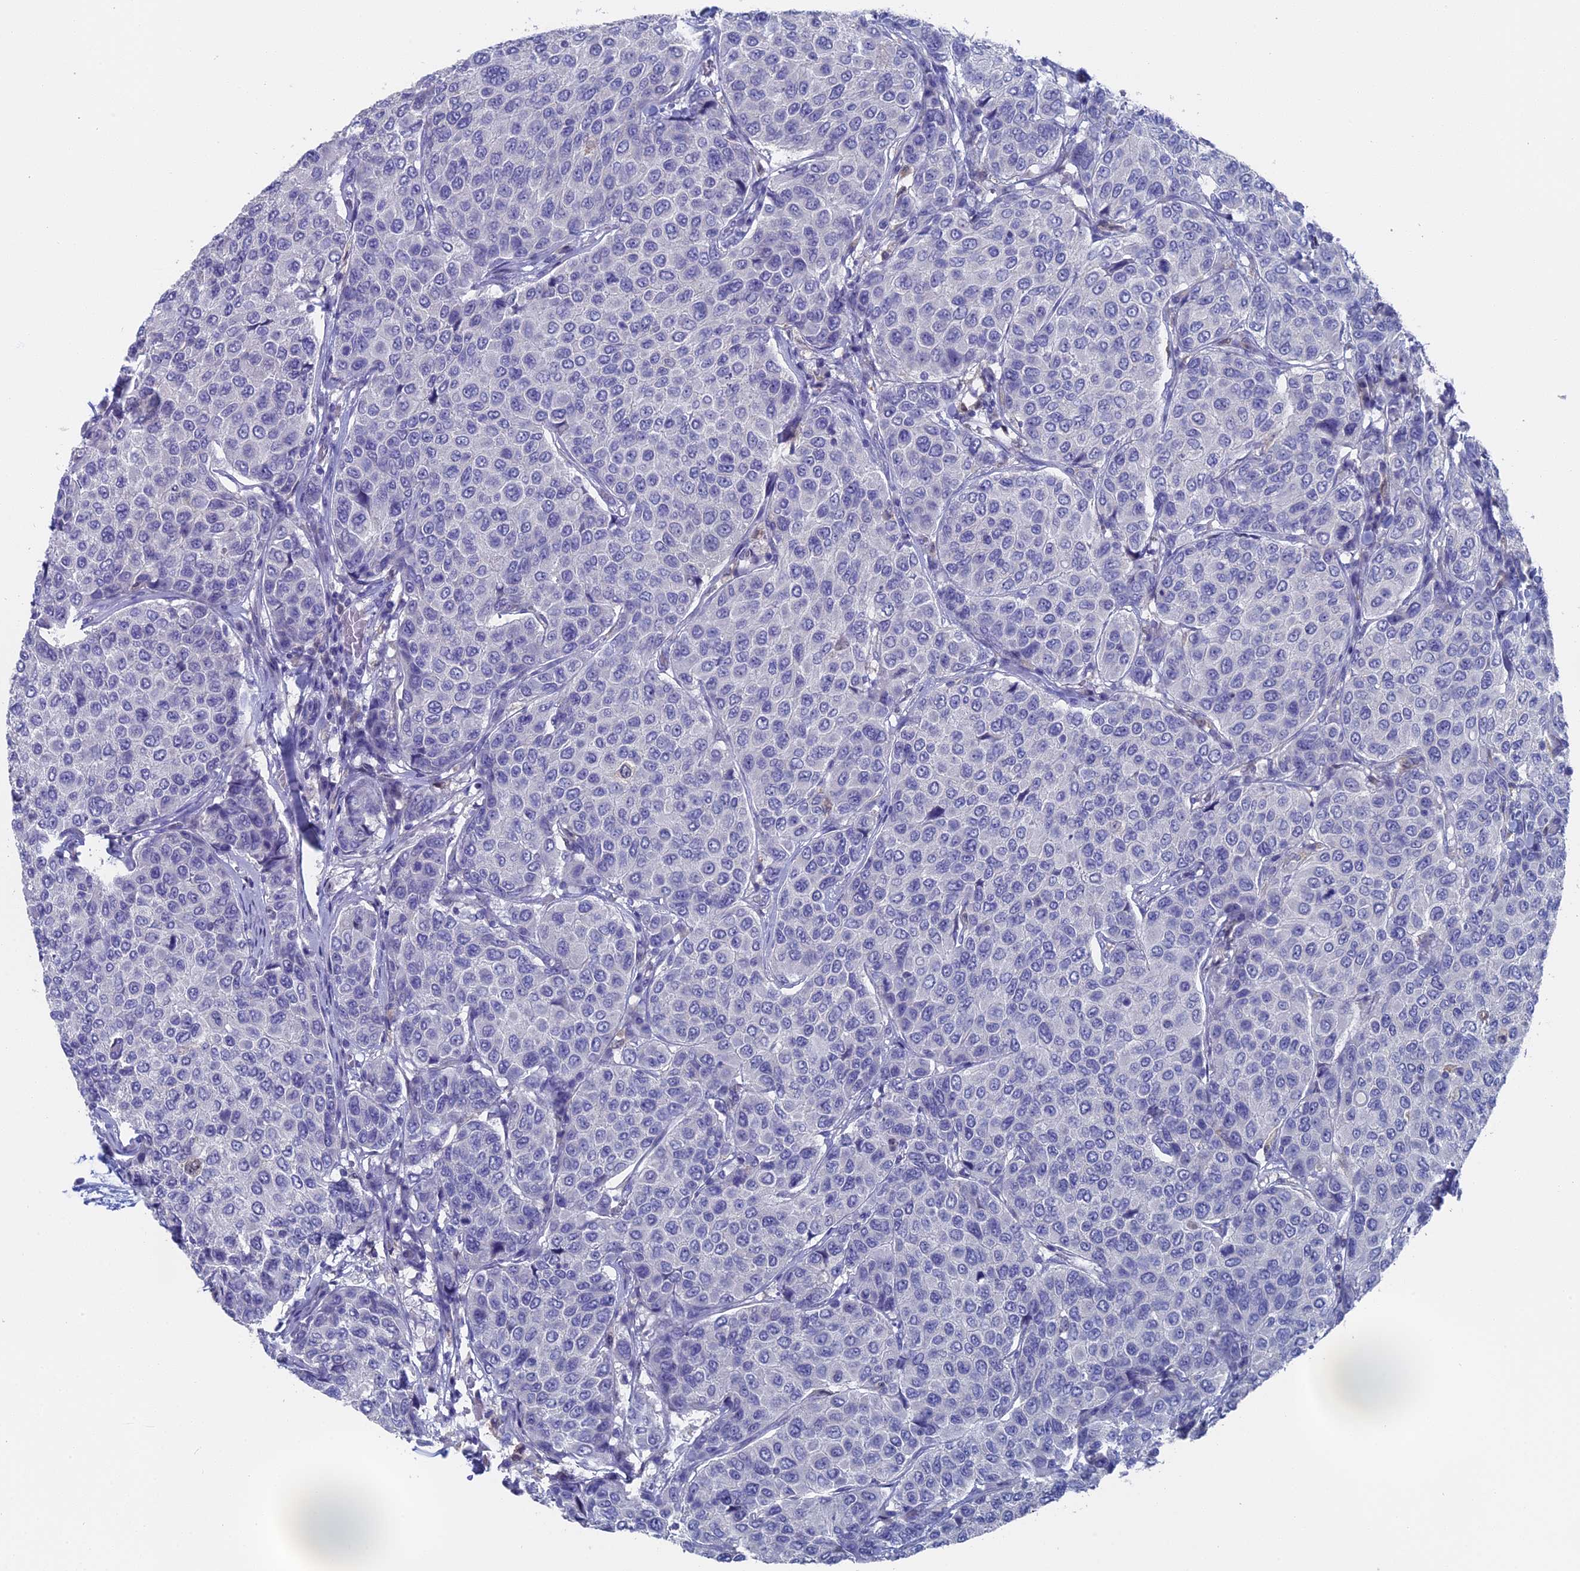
{"staining": {"intensity": "negative", "quantity": "none", "location": "none"}, "tissue": "breast cancer", "cell_type": "Tumor cells", "image_type": "cancer", "snomed": [{"axis": "morphology", "description": "Duct carcinoma"}, {"axis": "topography", "description": "Breast"}], "caption": "The immunohistochemistry (IHC) micrograph has no significant staining in tumor cells of breast cancer (infiltrating ductal carcinoma) tissue.", "gene": "NCF4", "patient": {"sex": "female", "age": 55}}